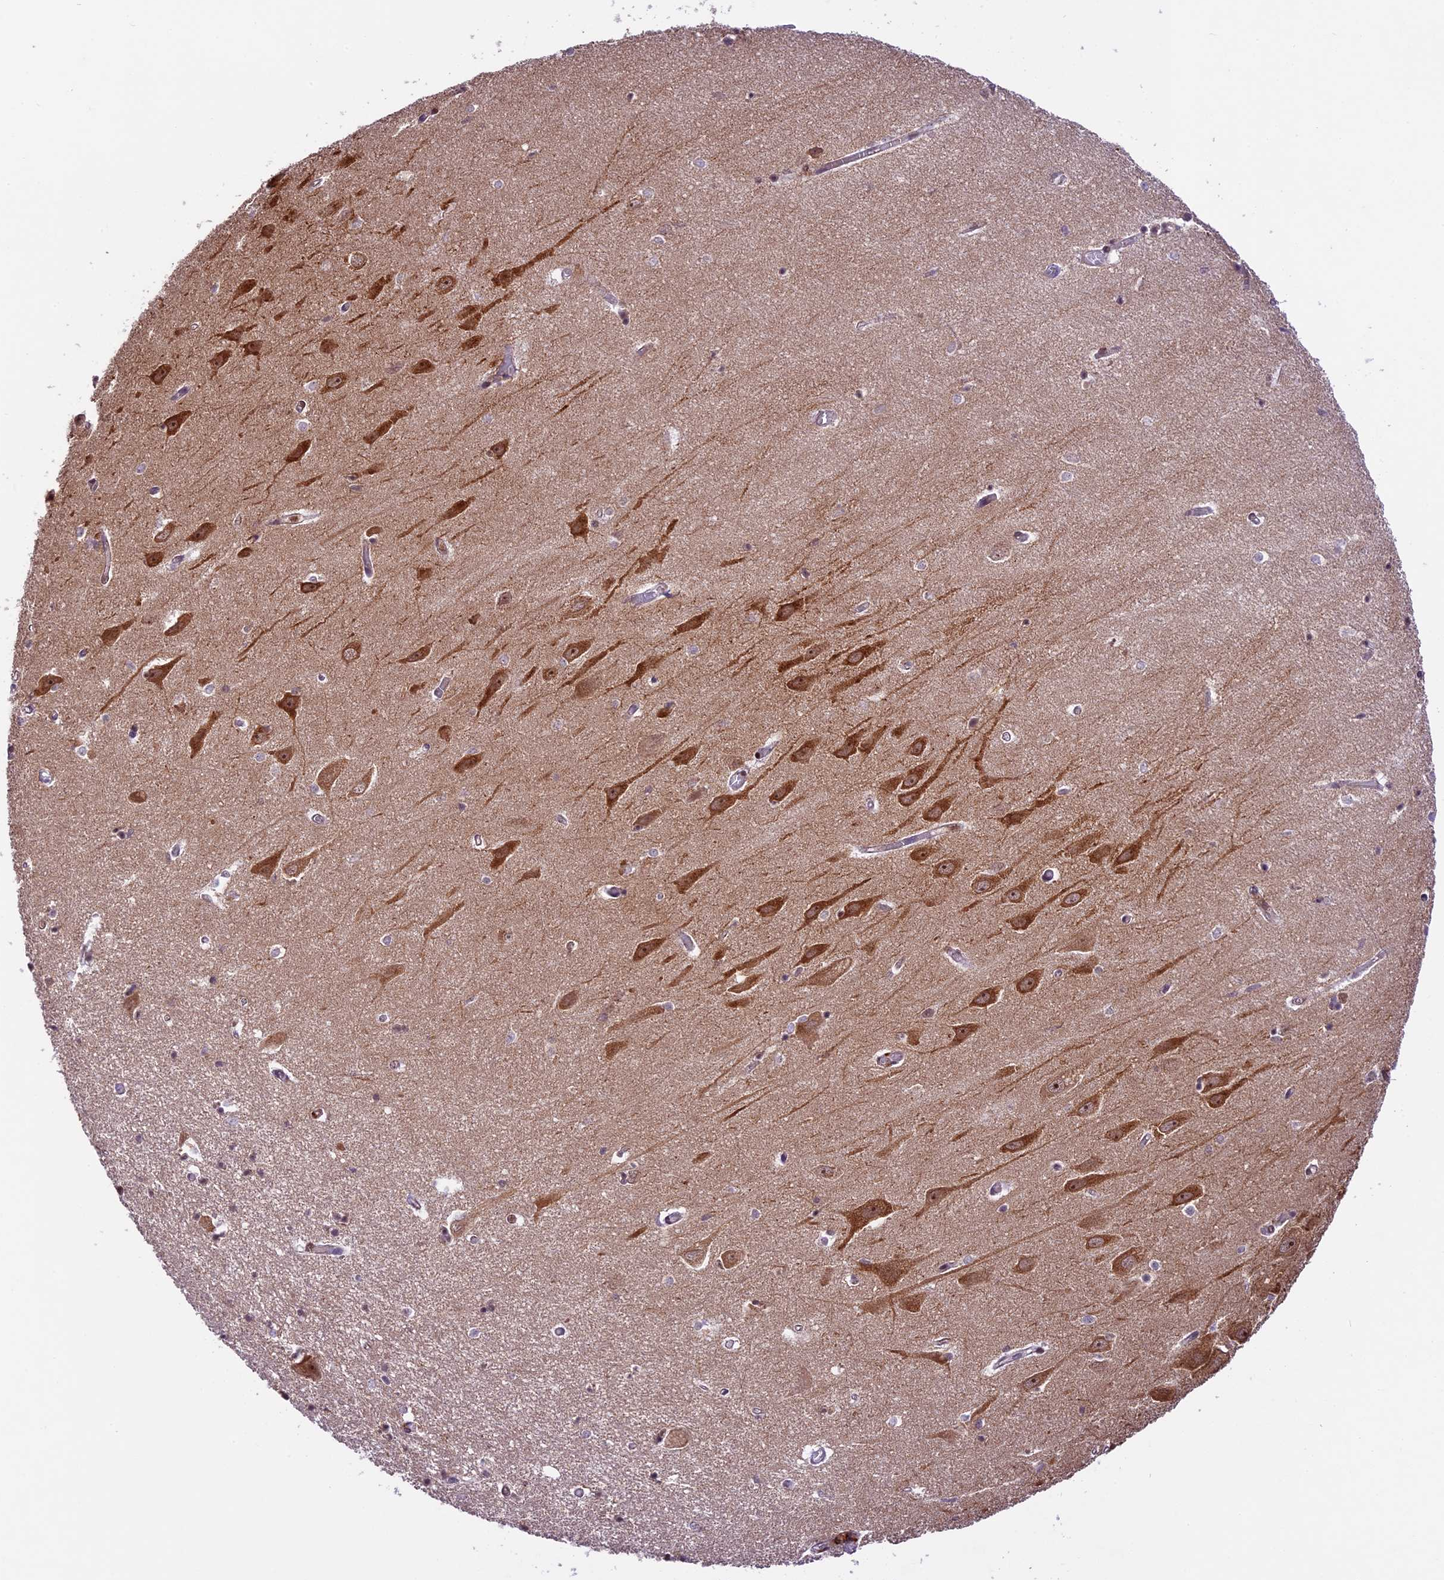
{"staining": {"intensity": "moderate", "quantity": "<25%", "location": "nuclear"}, "tissue": "hippocampus", "cell_type": "Glial cells", "image_type": "normal", "snomed": [{"axis": "morphology", "description": "Normal tissue, NOS"}, {"axis": "topography", "description": "Hippocampus"}], "caption": "IHC micrograph of benign hippocampus stained for a protein (brown), which displays low levels of moderate nuclear expression in approximately <25% of glial cells.", "gene": "DHX38", "patient": {"sex": "female", "age": 64}}